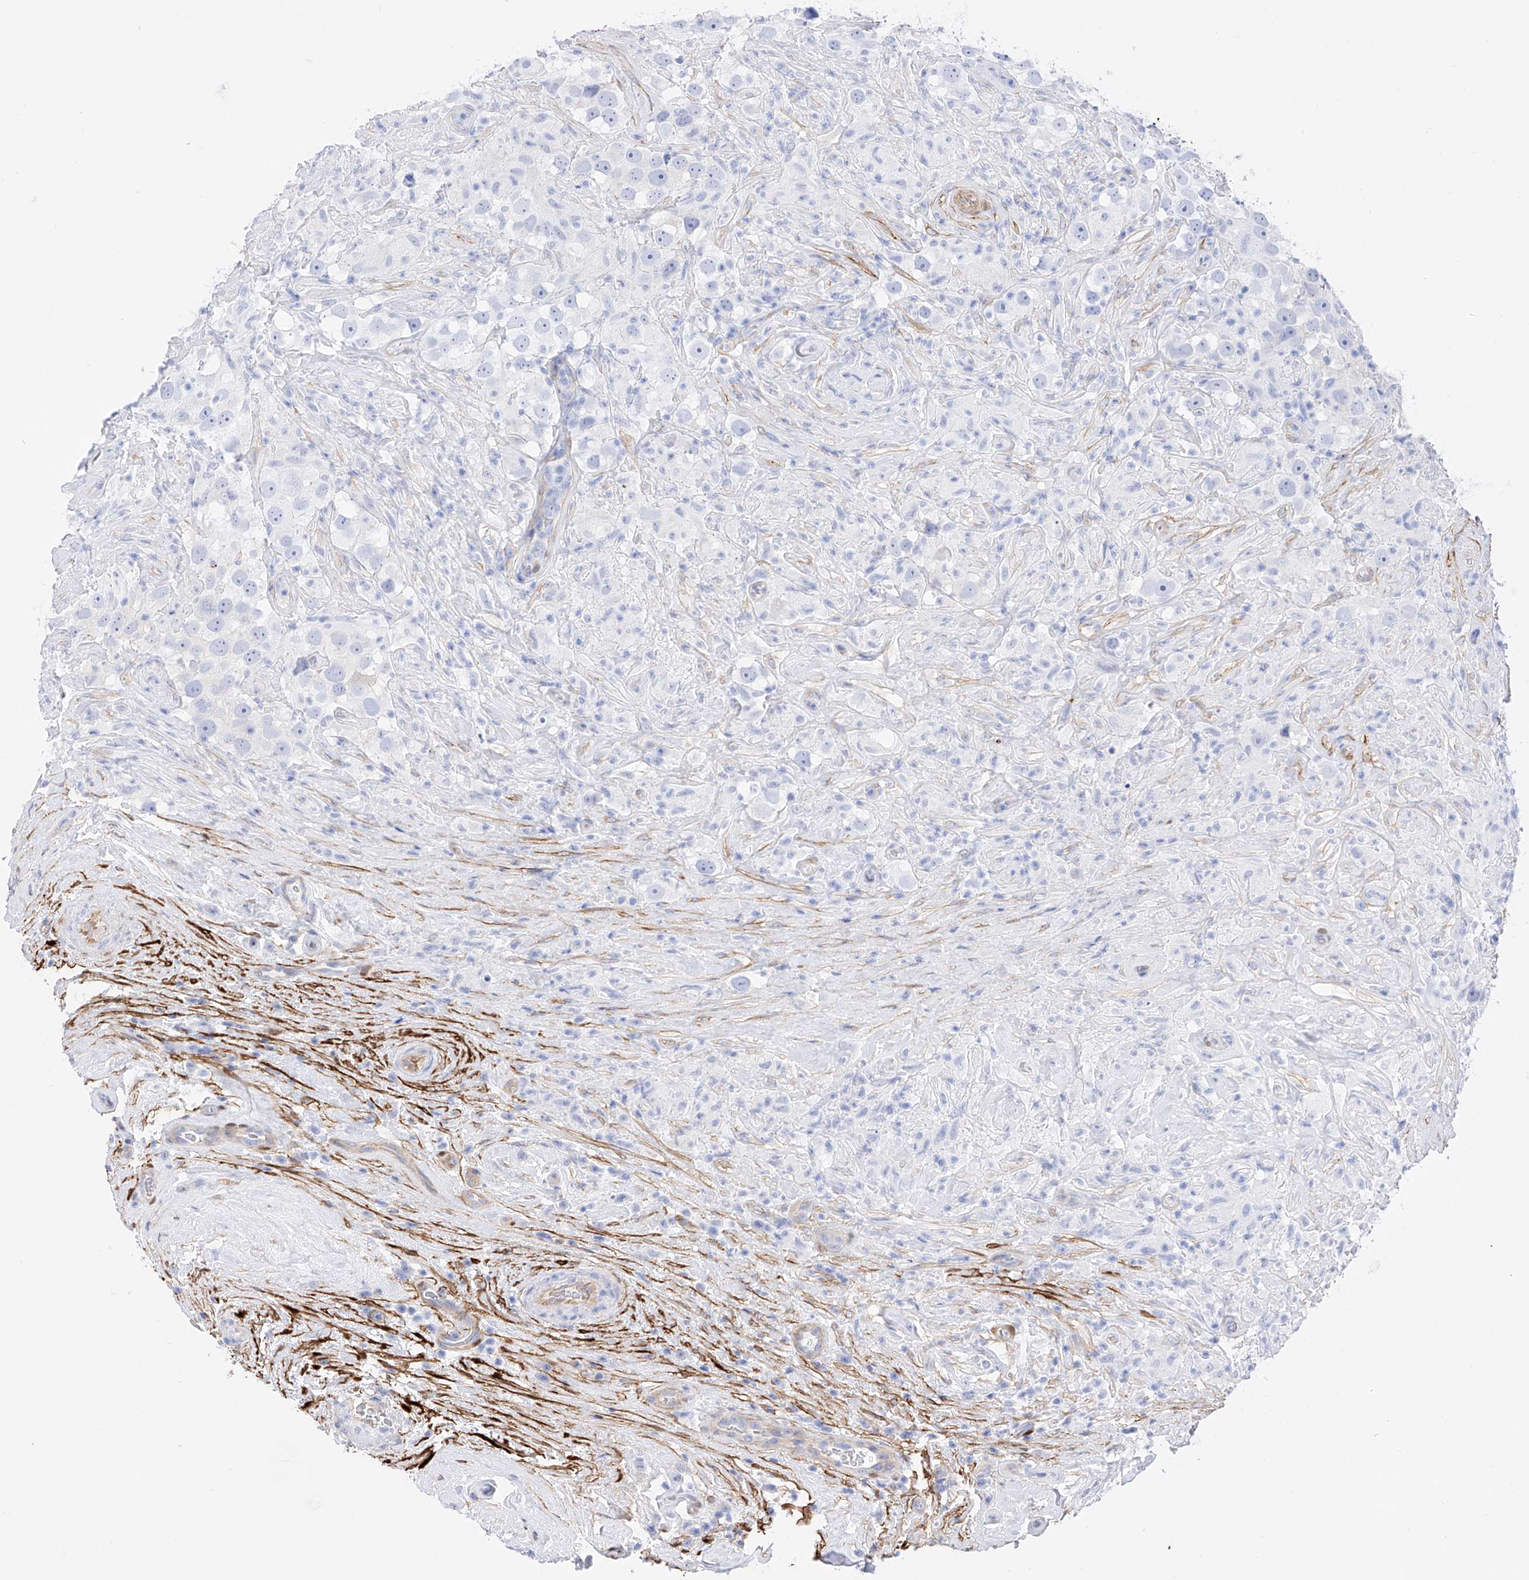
{"staining": {"intensity": "negative", "quantity": "none", "location": "none"}, "tissue": "testis cancer", "cell_type": "Tumor cells", "image_type": "cancer", "snomed": [{"axis": "morphology", "description": "Seminoma, NOS"}, {"axis": "topography", "description": "Testis"}], "caption": "Human testis cancer stained for a protein using immunohistochemistry (IHC) demonstrates no staining in tumor cells.", "gene": "TRPC7", "patient": {"sex": "male", "age": 49}}